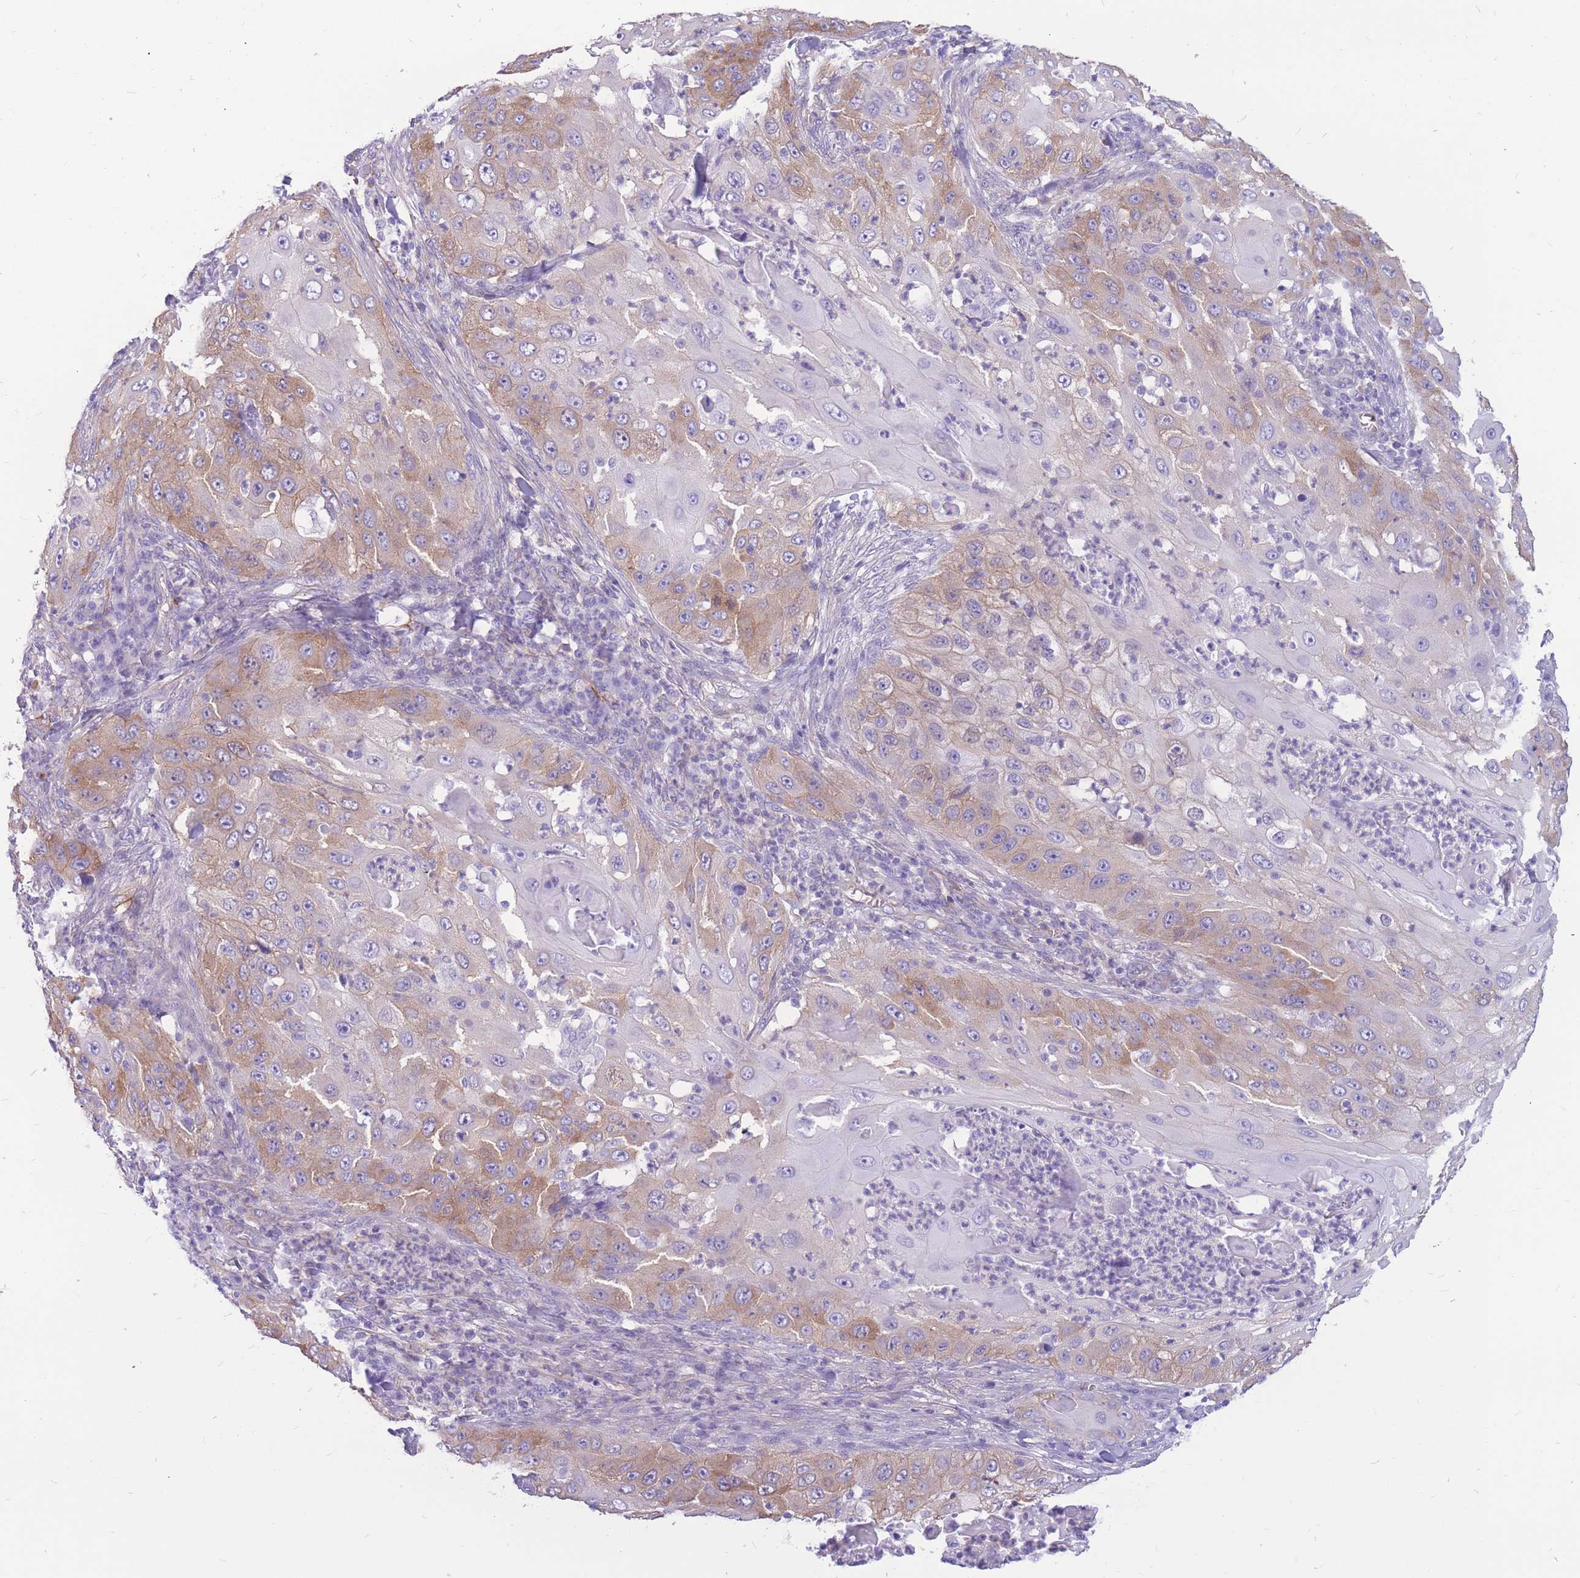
{"staining": {"intensity": "moderate", "quantity": "25%-75%", "location": "cytoplasmic/membranous"}, "tissue": "skin cancer", "cell_type": "Tumor cells", "image_type": "cancer", "snomed": [{"axis": "morphology", "description": "Squamous cell carcinoma, NOS"}, {"axis": "topography", "description": "Skin"}], "caption": "Protein staining by IHC exhibits moderate cytoplasmic/membranous expression in approximately 25%-75% of tumor cells in squamous cell carcinoma (skin).", "gene": "ADD2", "patient": {"sex": "female", "age": 44}}